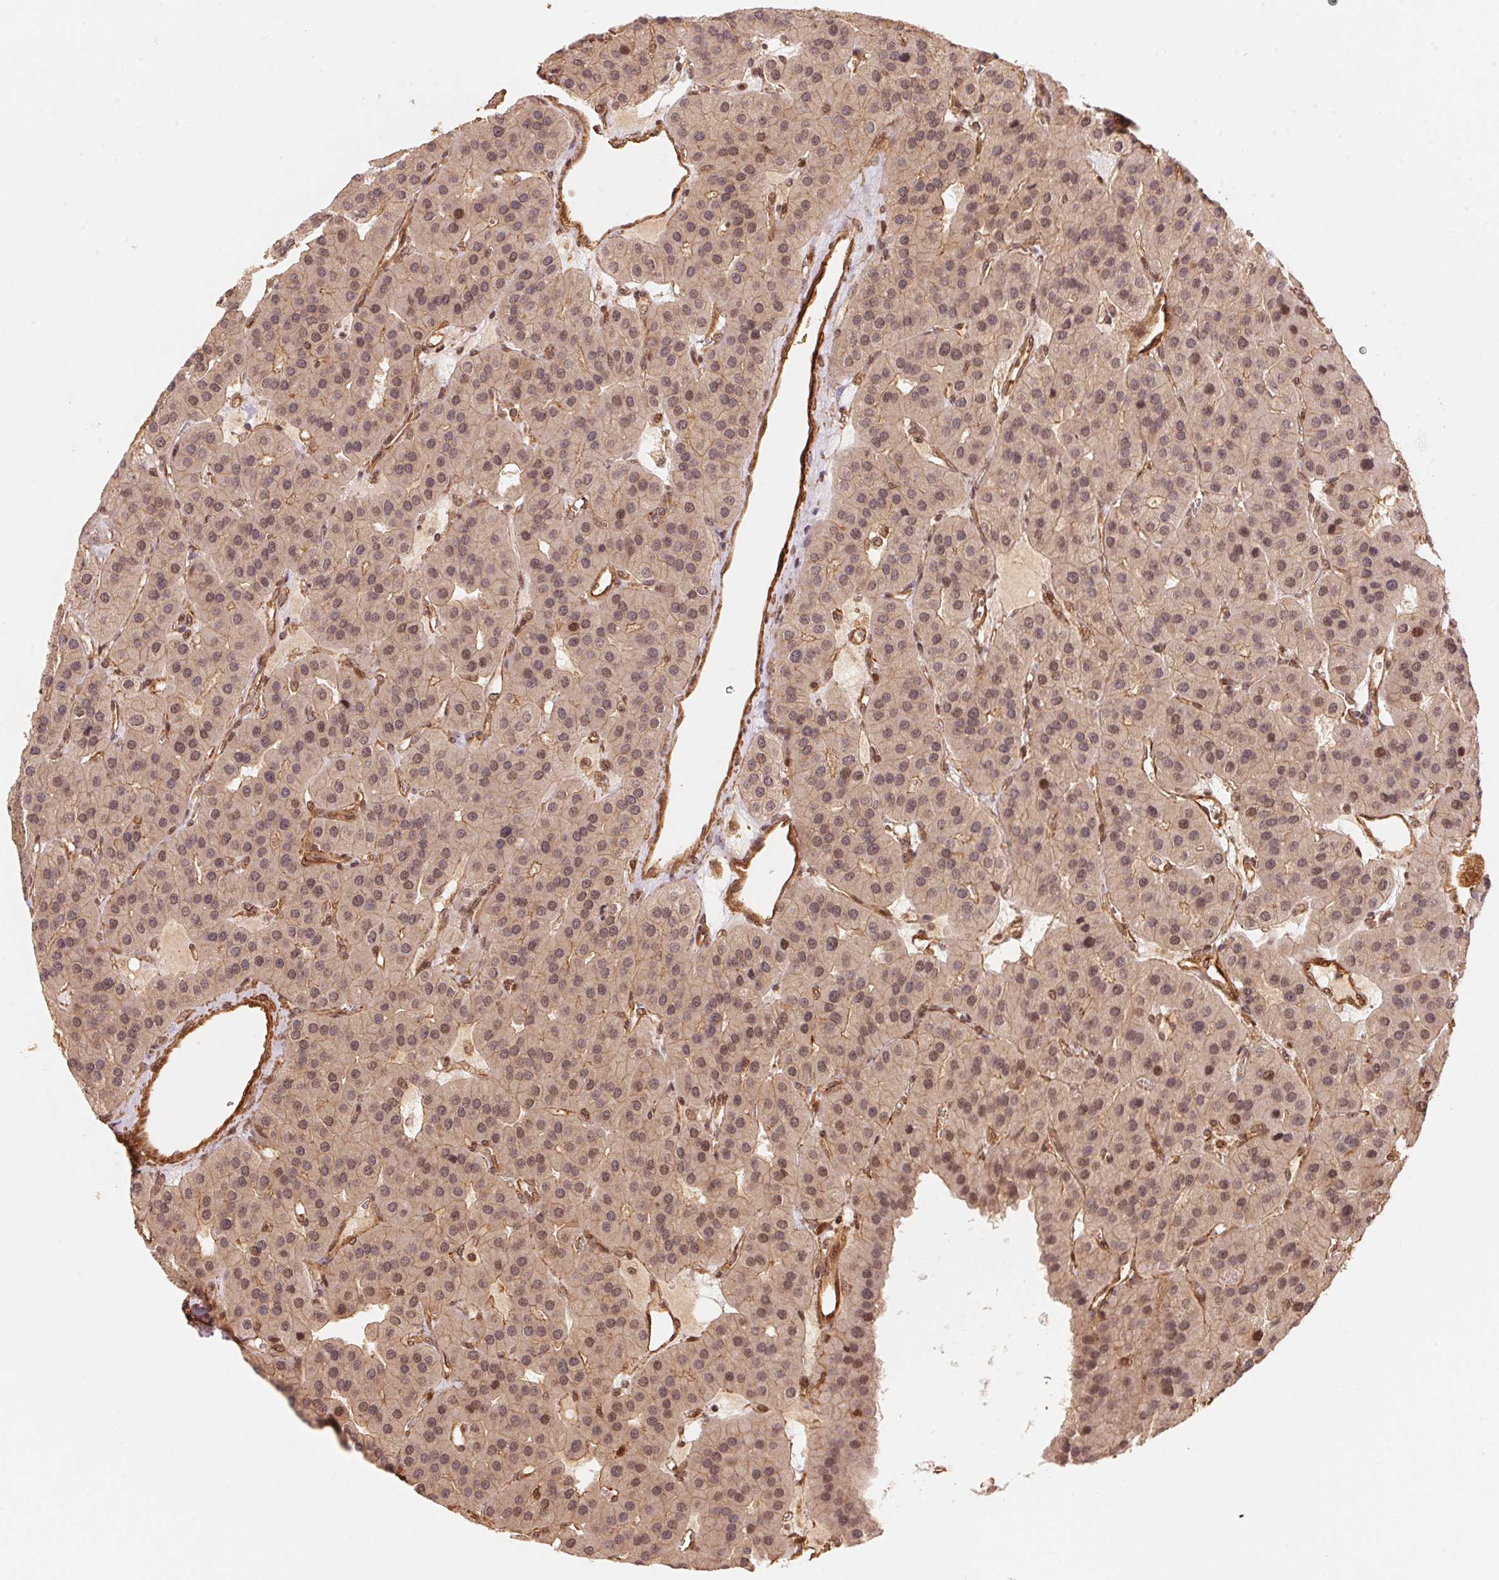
{"staining": {"intensity": "weak", "quantity": "25%-75%", "location": "cytoplasmic/membranous,nuclear"}, "tissue": "parathyroid gland", "cell_type": "Glandular cells", "image_type": "normal", "snomed": [{"axis": "morphology", "description": "Normal tissue, NOS"}, {"axis": "morphology", "description": "Adenoma, NOS"}, {"axis": "topography", "description": "Parathyroid gland"}], "caption": "DAB immunohistochemical staining of benign human parathyroid gland demonstrates weak cytoplasmic/membranous,nuclear protein staining in approximately 25%-75% of glandular cells.", "gene": "TNIP2", "patient": {"sex": "female", "age": 86}}